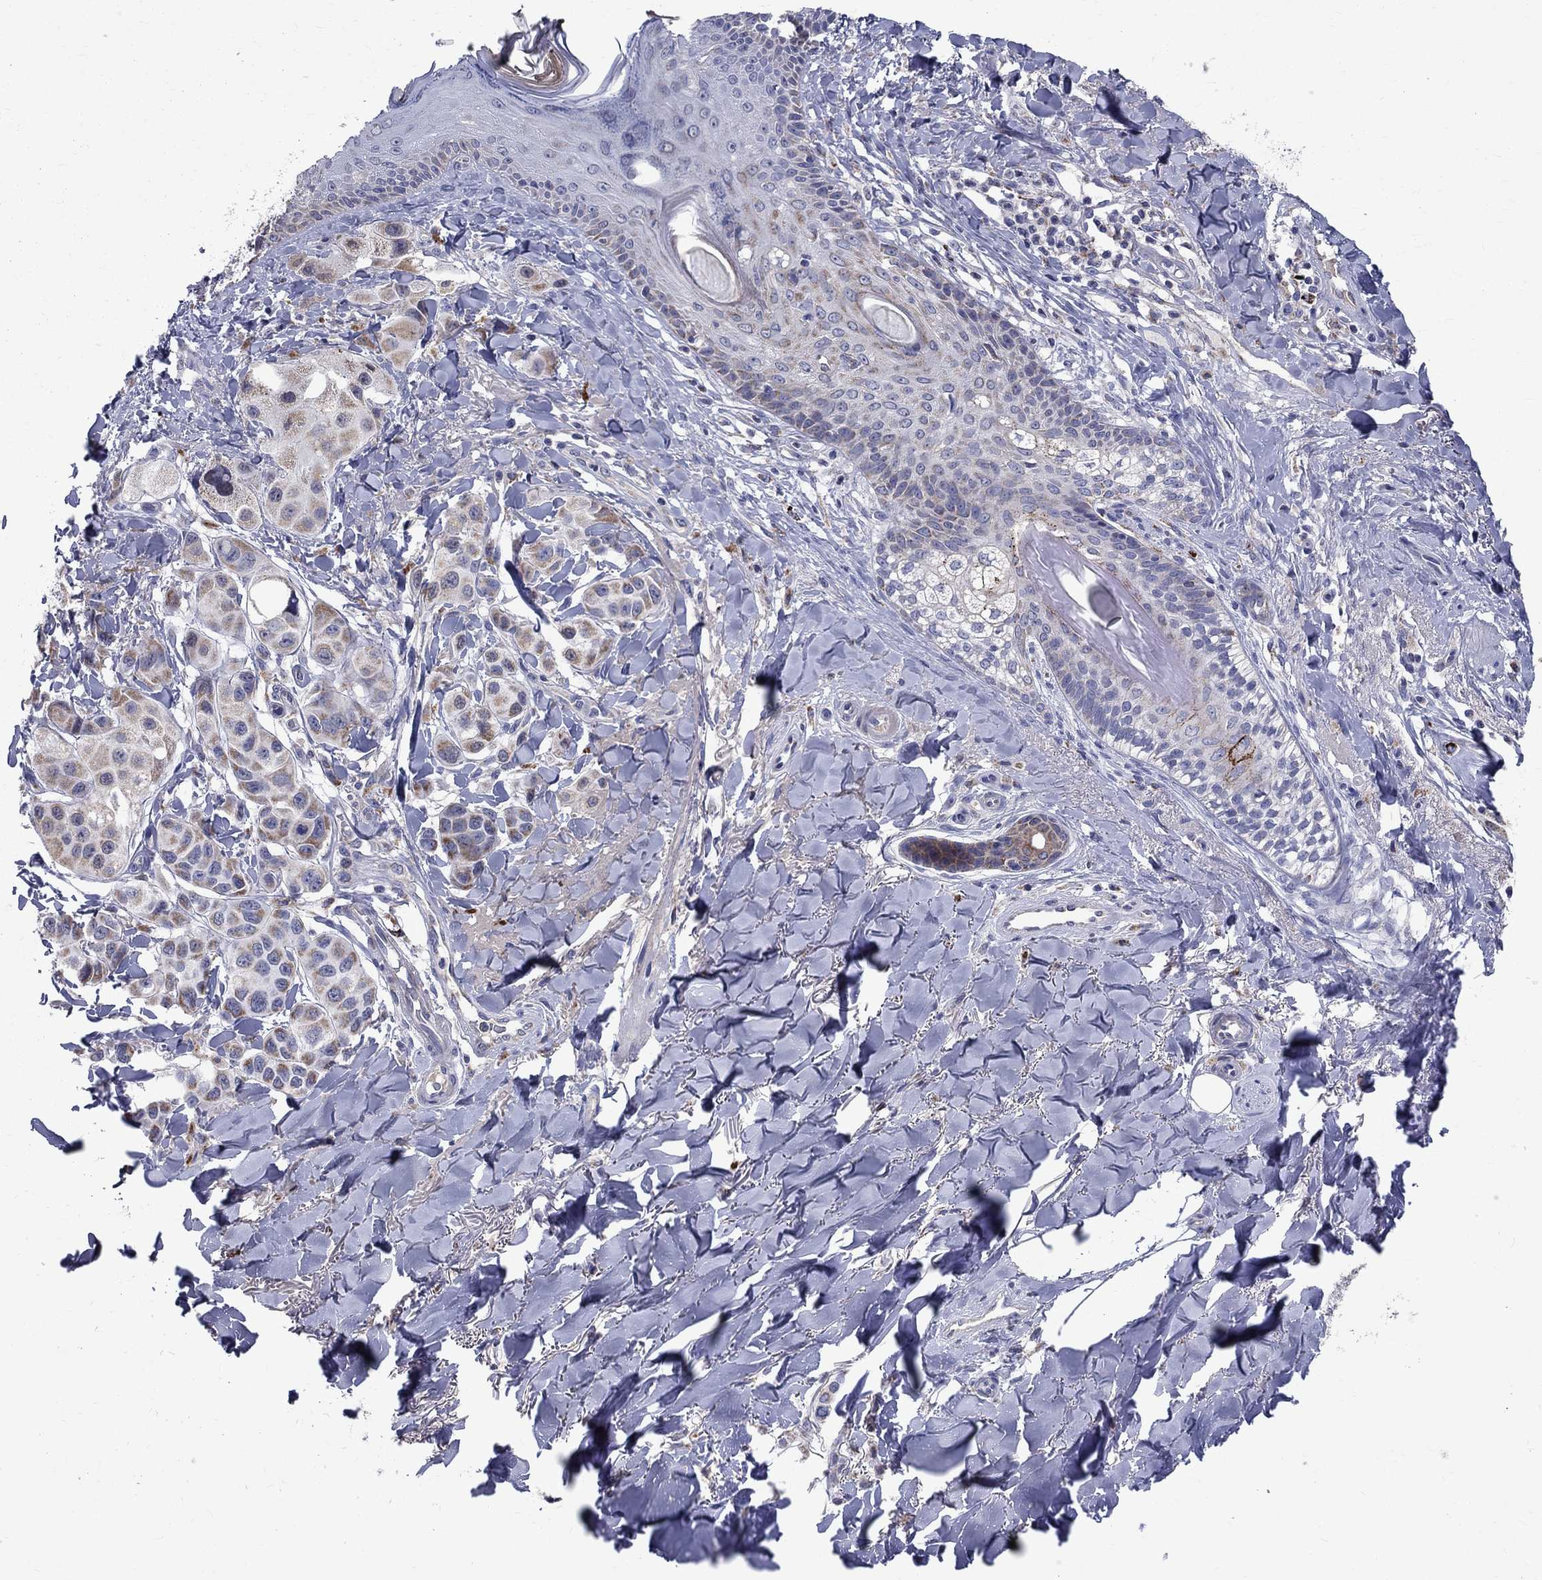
{"staining": {"intensity": "moderate", "quantity": "<25%", "location": "cytoplasmic/membranous"}, "tissue": "melanoma", "cell_type": "Tumor cells", "image_type": "cancer", "snomed": [{"axis": "morphology", "description": "Malignant melanoma, NOS"}, {"axis": "topography", "description": "Skin"}], "caption": "Immunohistochemistry (IHC) image of neoplastic tissue: malignant melanoma stained using IHC reveals low levels of moderate protein expression localized specifically in the cytoplasmic/membranous of tumor cells, appearing as a cytoplasmic/membranous brown color.", "gene": "SLC4A10", "patient": {"sex": "male", "age": 57}}